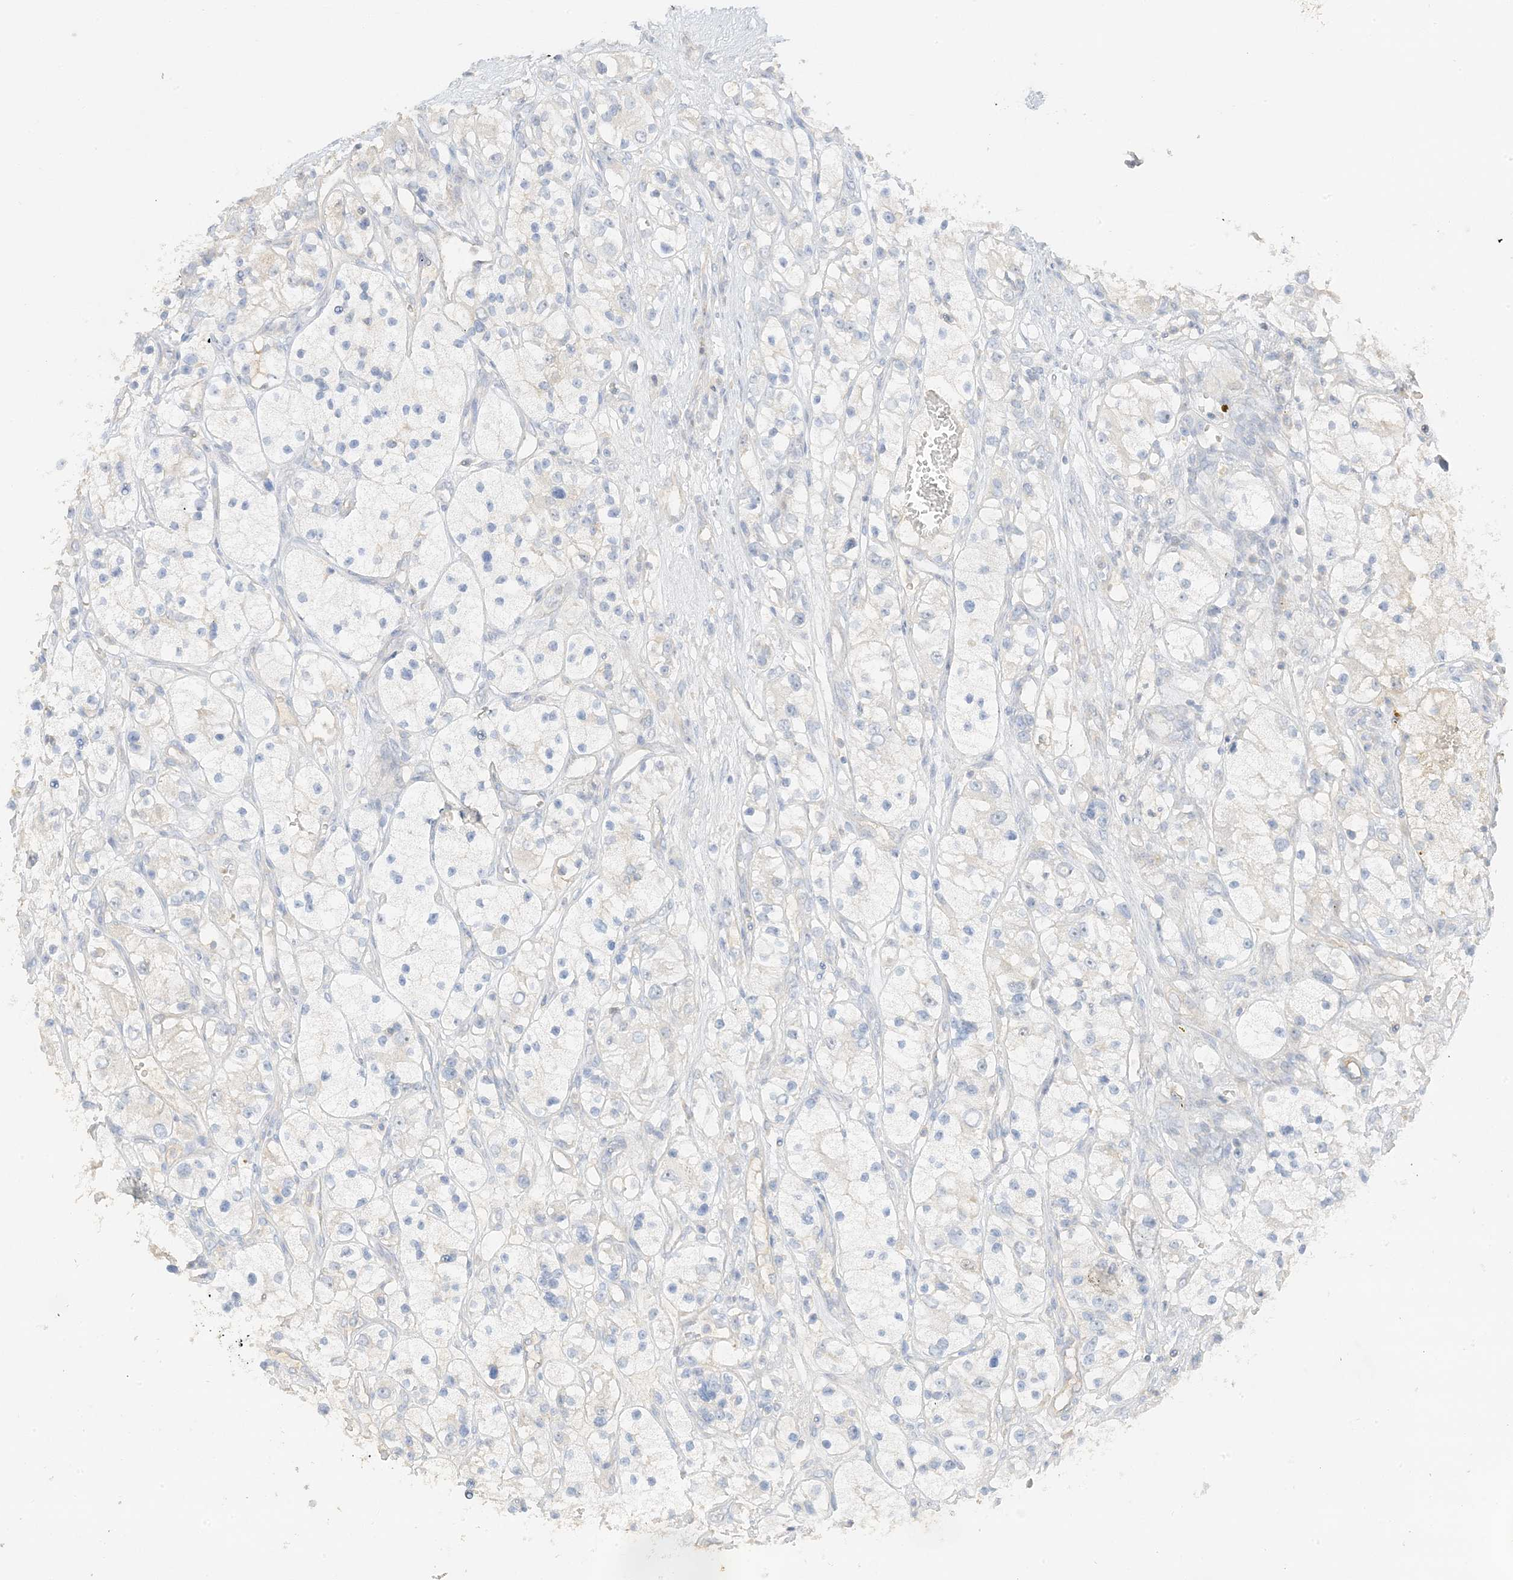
{"staining": {"intensity": "negative", "quantity": "none", "location": "none"}, "tissue": "renal cancer", "cell_type": "Tumor cells", "image_type": "cancer", "snomed": [{"axis": "morphology", "description": "Adenocarcinoma, NOS"}, {"axis": "topography", "description": "Kidney"}], "caption": "The immunohistochemistry photomicrograph has no significant expression in tumor cells of renal adenocarcinoma tissue.", "gene": "ZBTB41", "patient": {"sex": "female", "age": 57}}